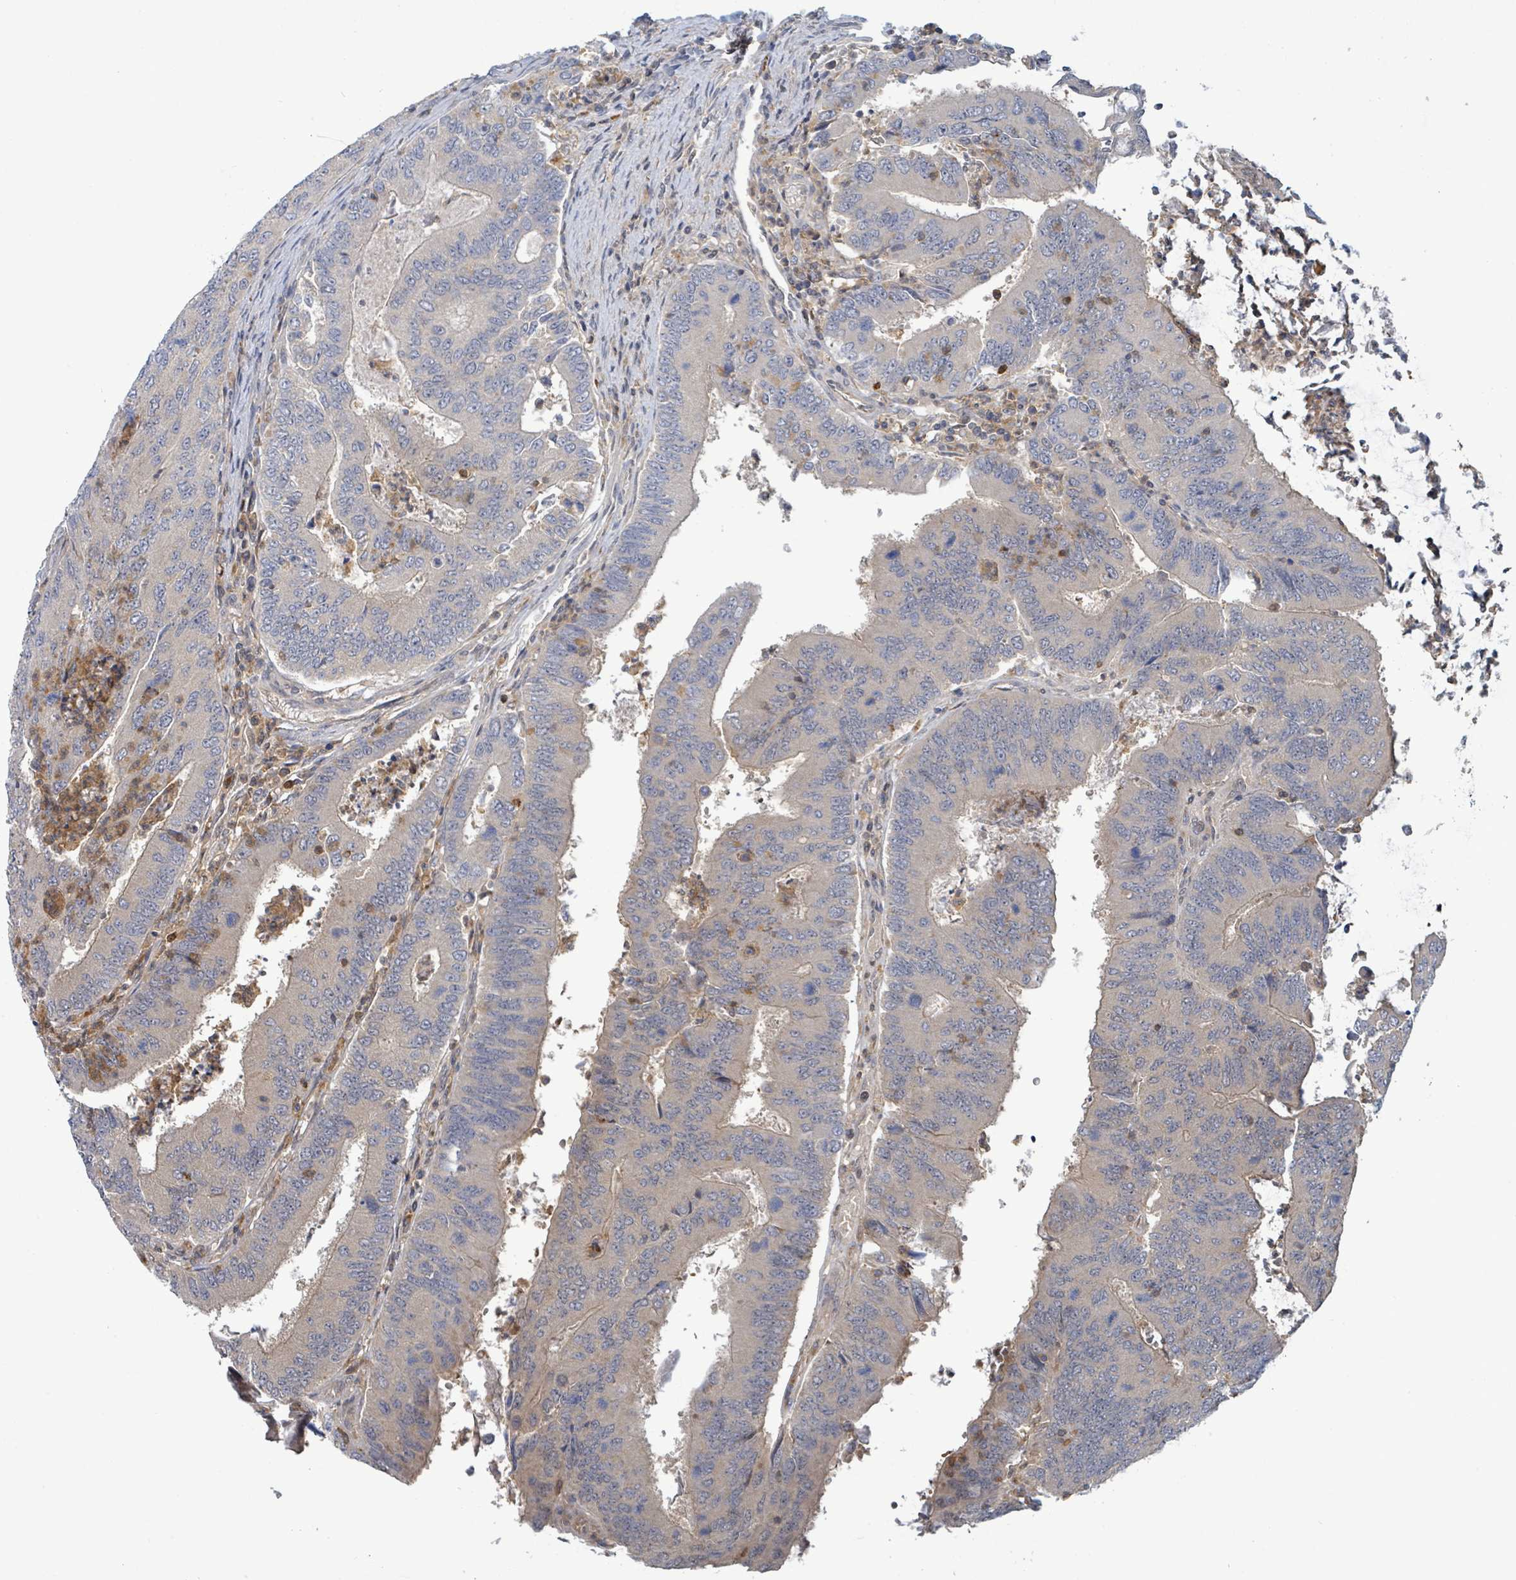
{"staining": {"intensity": "negative", "quantity": "none", "location": "none"}, "tissue": "colorectal cancer", "cell_type": "Tumor cells", "image_type": "cancer", "snomed": [{"axis": "morphology", "description": "Adenocarcinoma, NOS"}, {"axis": "topography", "description": "Colon"}], "caption": "Immunohistochemistry of human colorectal adenocarcinoma displays no expression in tumor cells. Brightfield microscopy of immunohistochemistry (IHC) stained with DAB (brown) and hematoxylin (blue), captured at high magnification.", "gene": "PGAM1", "patient": {"sex": "female", "age": 67}}